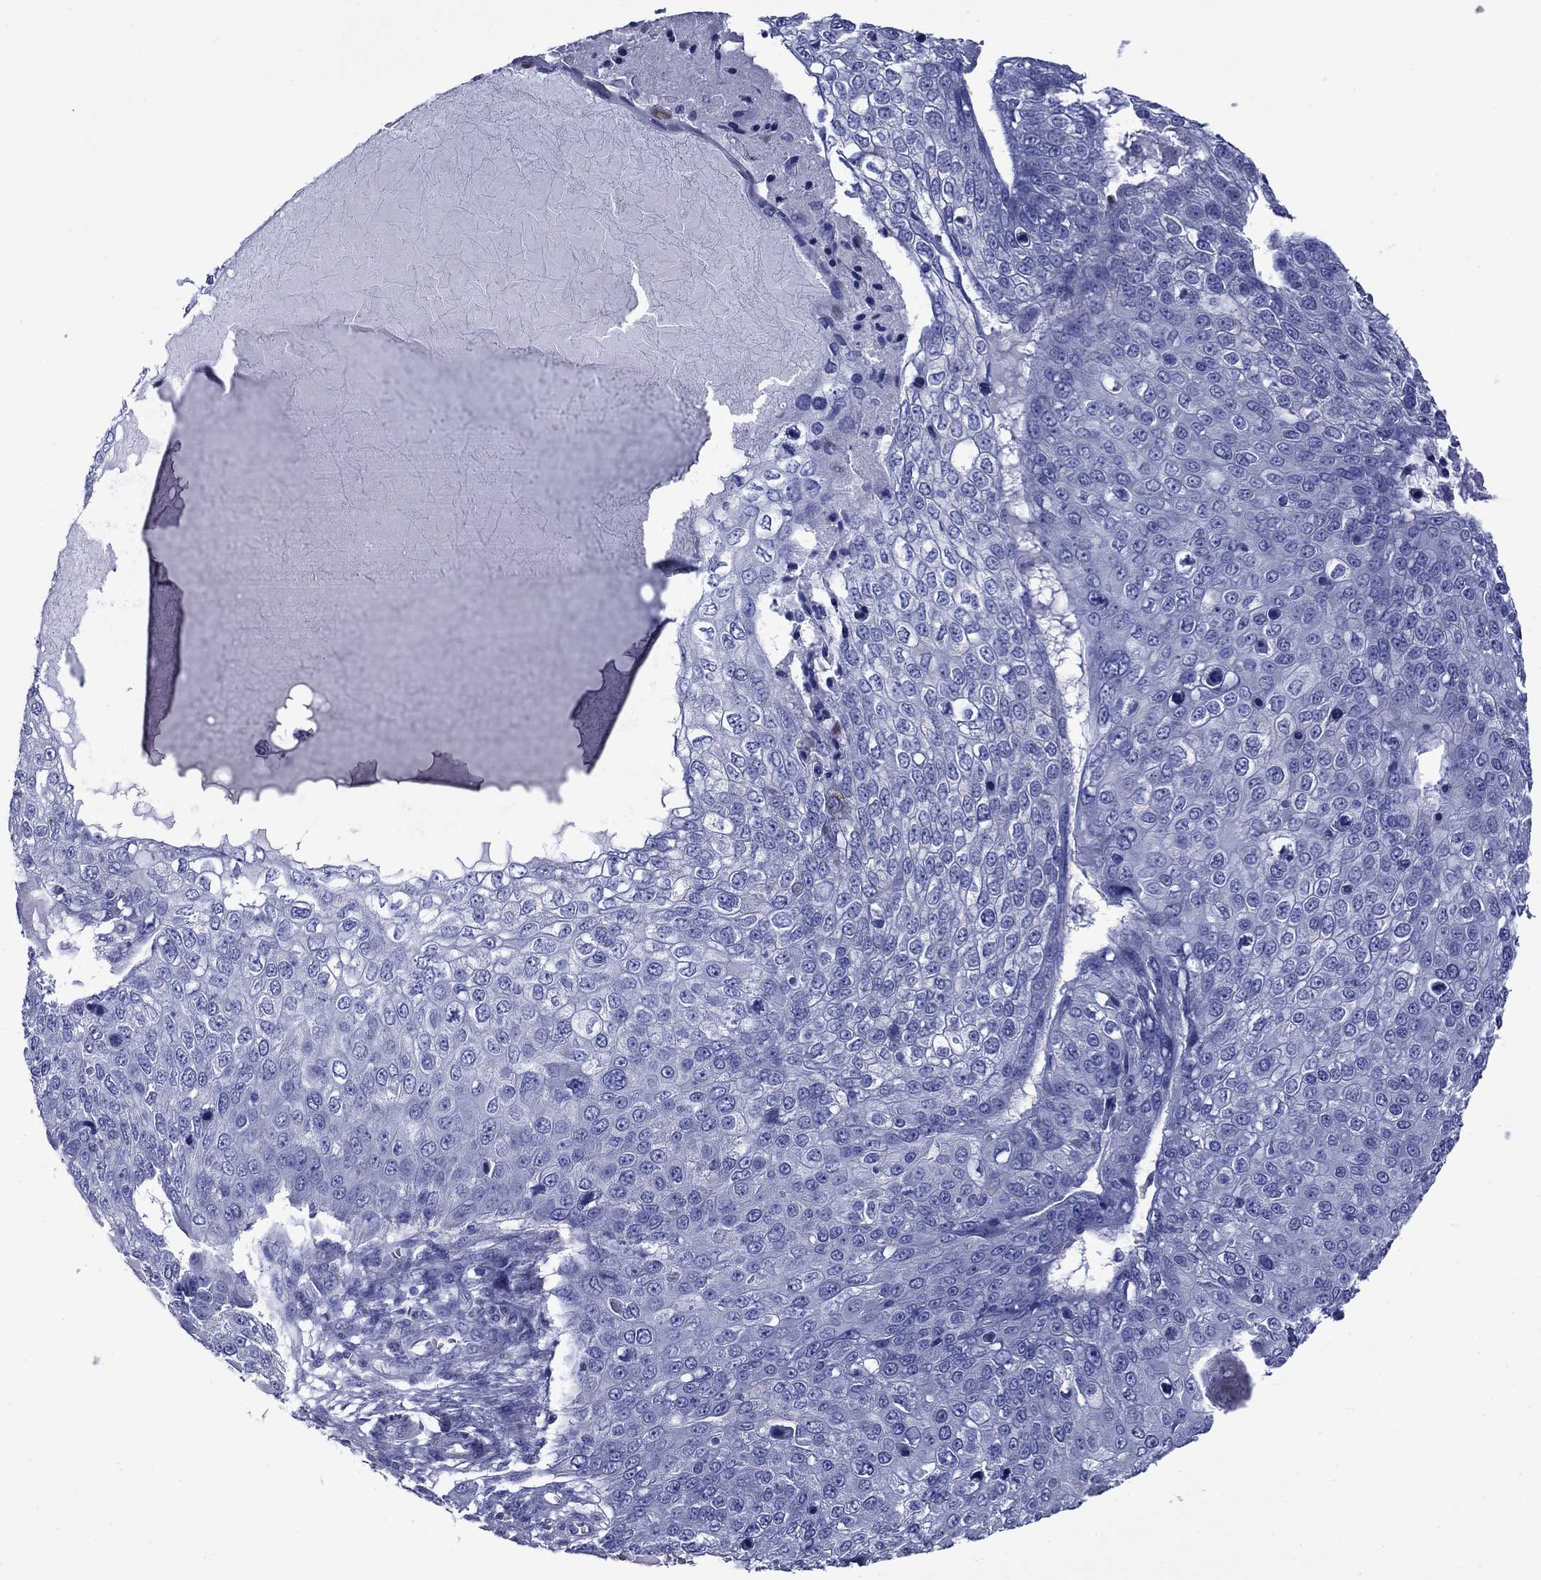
{"staining": {"intensity": "negative", "quantity": "none", "location": "none"}, "tissue": "skin cancer", "cell_type": "Tumor cells", "image_type": "cancer", "snomed": [{"axis": "morphology", "description": "Squamous cell carcinoma, NOS"}, {"axis": "topography", "description": "Skin"}], "caption": "Tumor cells are negative for protein expression in human skin squamous cell carcinoma.", "gene": "ACADSB", "patient": {"sex": "male", "age": 71}}